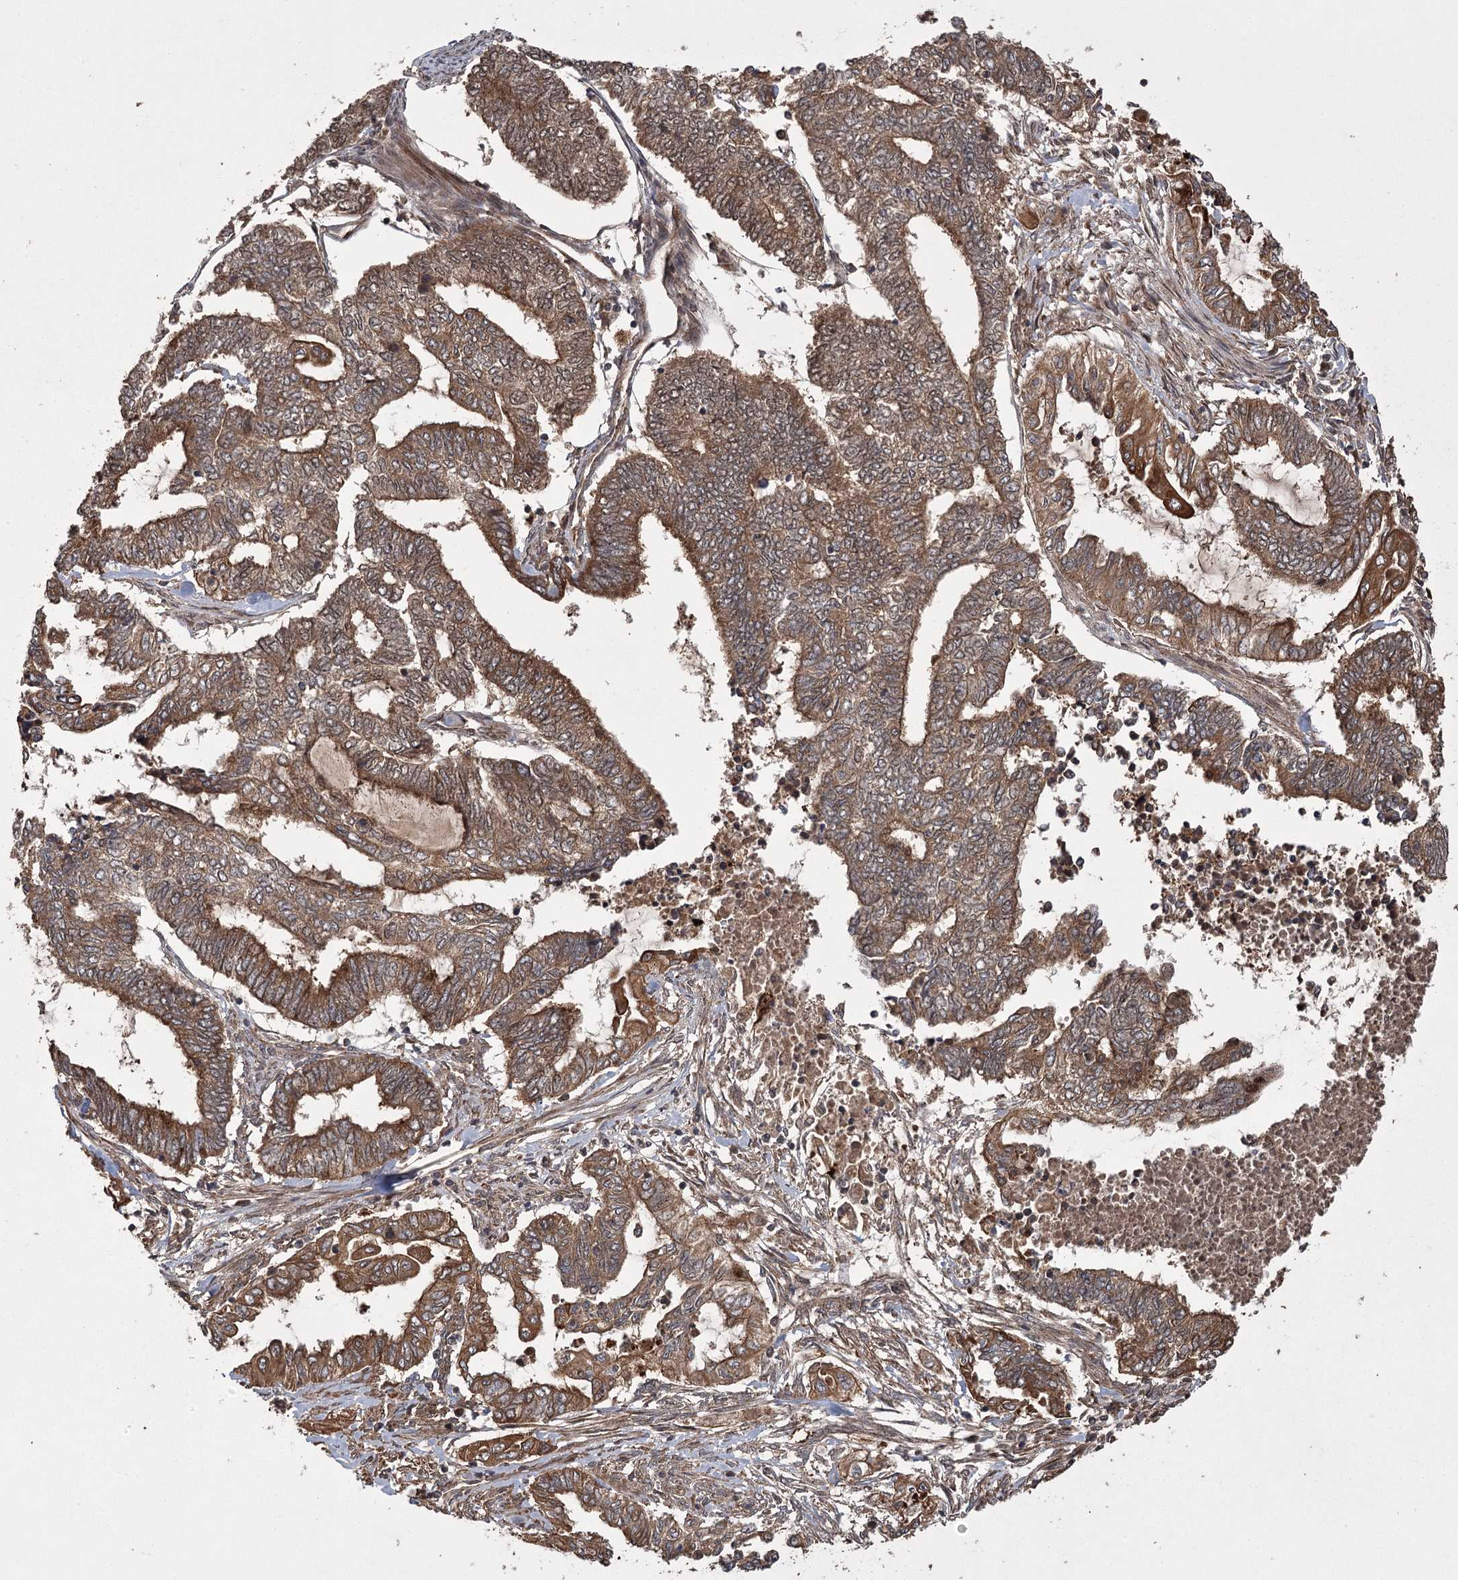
{"staining": {"intensity": "moderate", "quantity": ">75%", "location": "cytoplasmic/membranous"}, "tissue": "endometrial cancer", "cell_type": "Tumor cells", "image_type": "cancer", "snomed": [{"axis": "morphology", "description": "Adenocarcinoma, NOS"}, {"axis": "topography", "description": "Uterus"}, {"axis": "topography", "description": "Endometrium"}], "caption": "Immunohistochemical staining of endometrial adenocarcinoma exhibits medium levels of moderate cytoplasmic/membranous protein positivity in approximately >75% of tumor cells.", "gene": "RPAP3", "patient": {"sex": "female", "age": 70}}